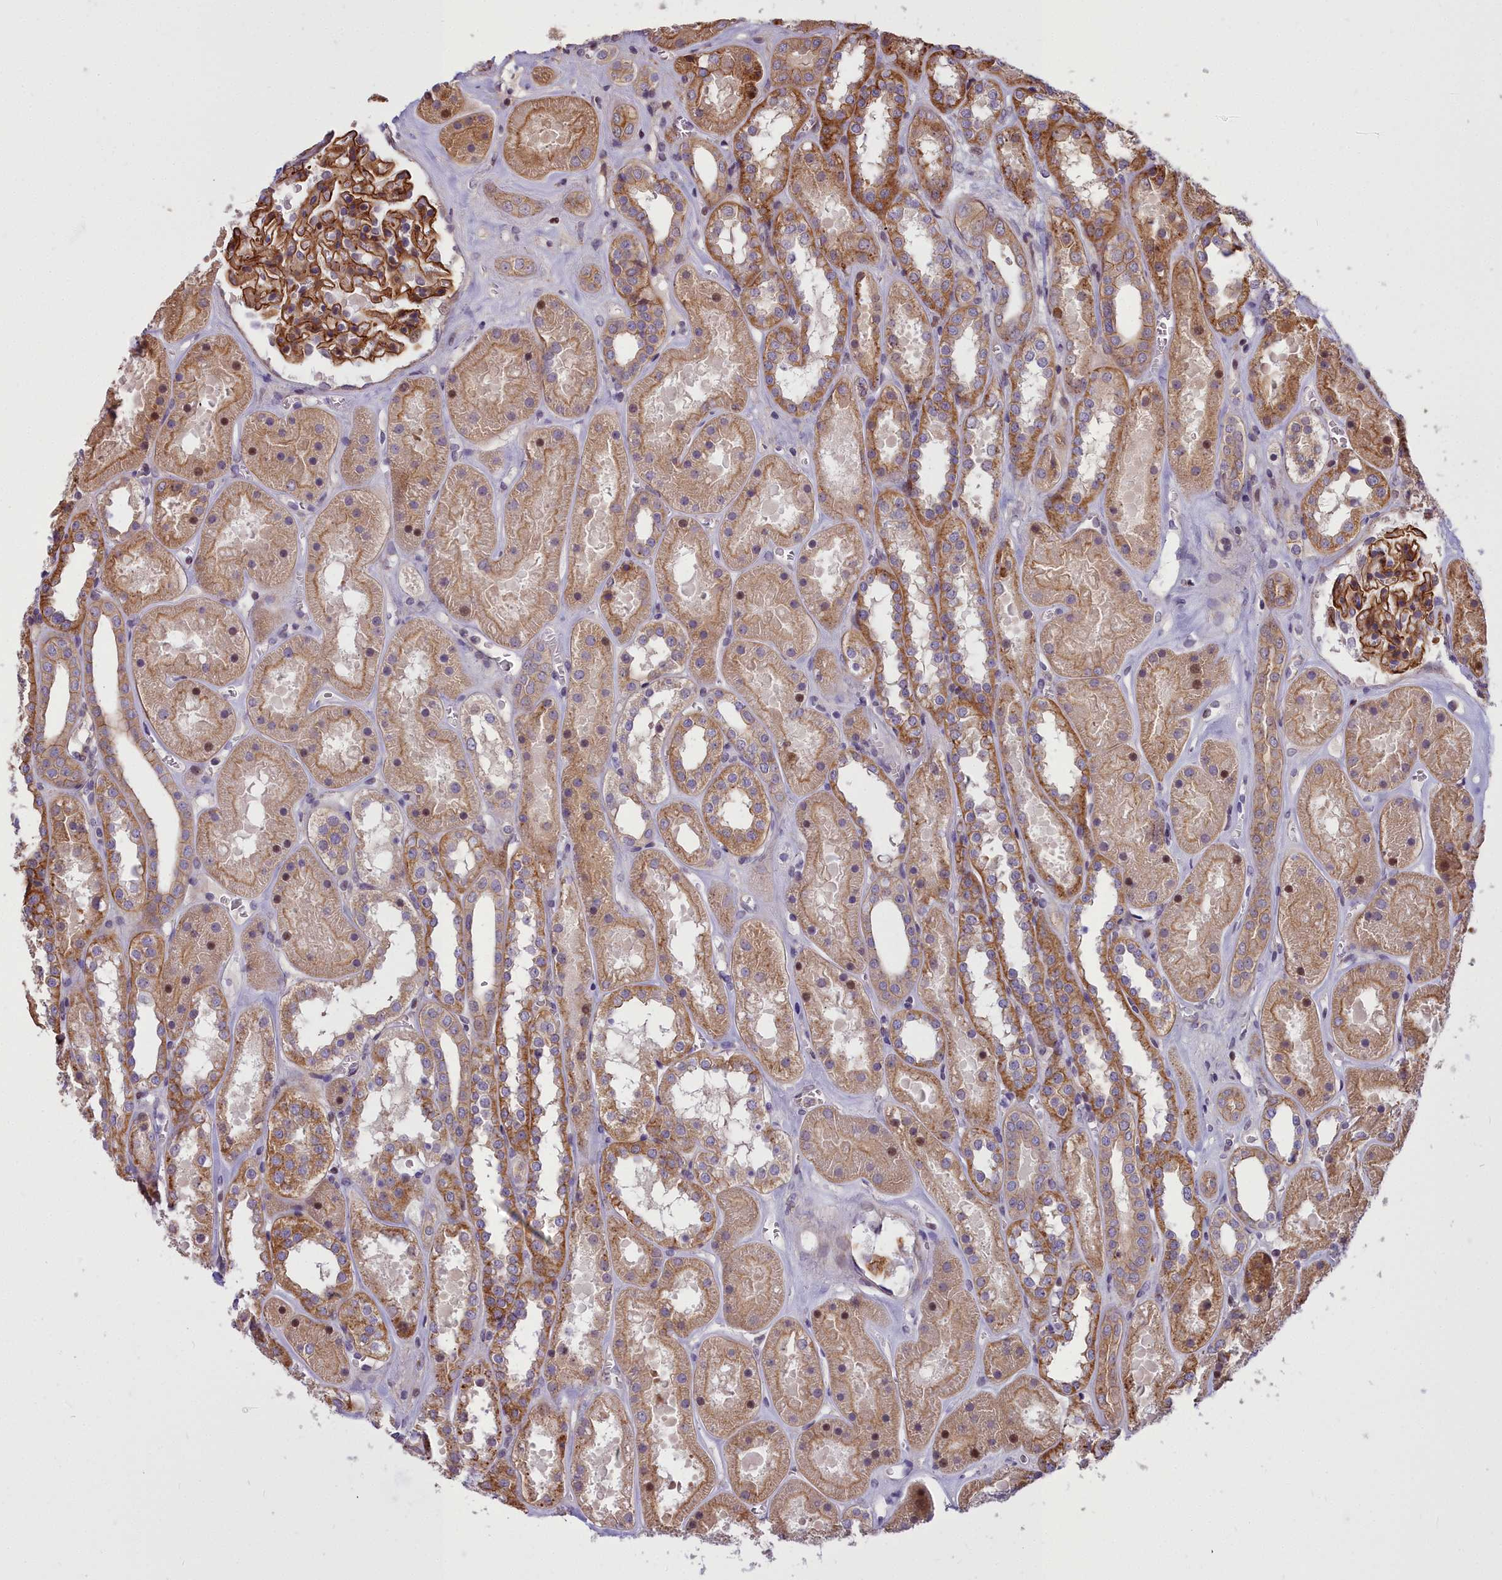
{"staining": {"intensity": "moderate", "quantity": ">75%", "location": "cytoplasmic/membranous,nuclear"}, "tissue": "kidney", "cell_type": "Cells in glomeruli", "image_type": "normal", "snomed": [{"axis": "morphology", "description": "Normal tissue, NOS"}, {"axis": "topography", "description": "Kidney"}], "caption": "Immunohistochemistry (IHC) micrograph of unremarkable human kidney stained for a protein (brown), which demonstrates medium levels of moderate cytoplasmic/membranous,nuclear staining in about >75% of cells in glomeruli.", "gene": "GLYATL3", "patient": {"sex": "female", "age": 41}}